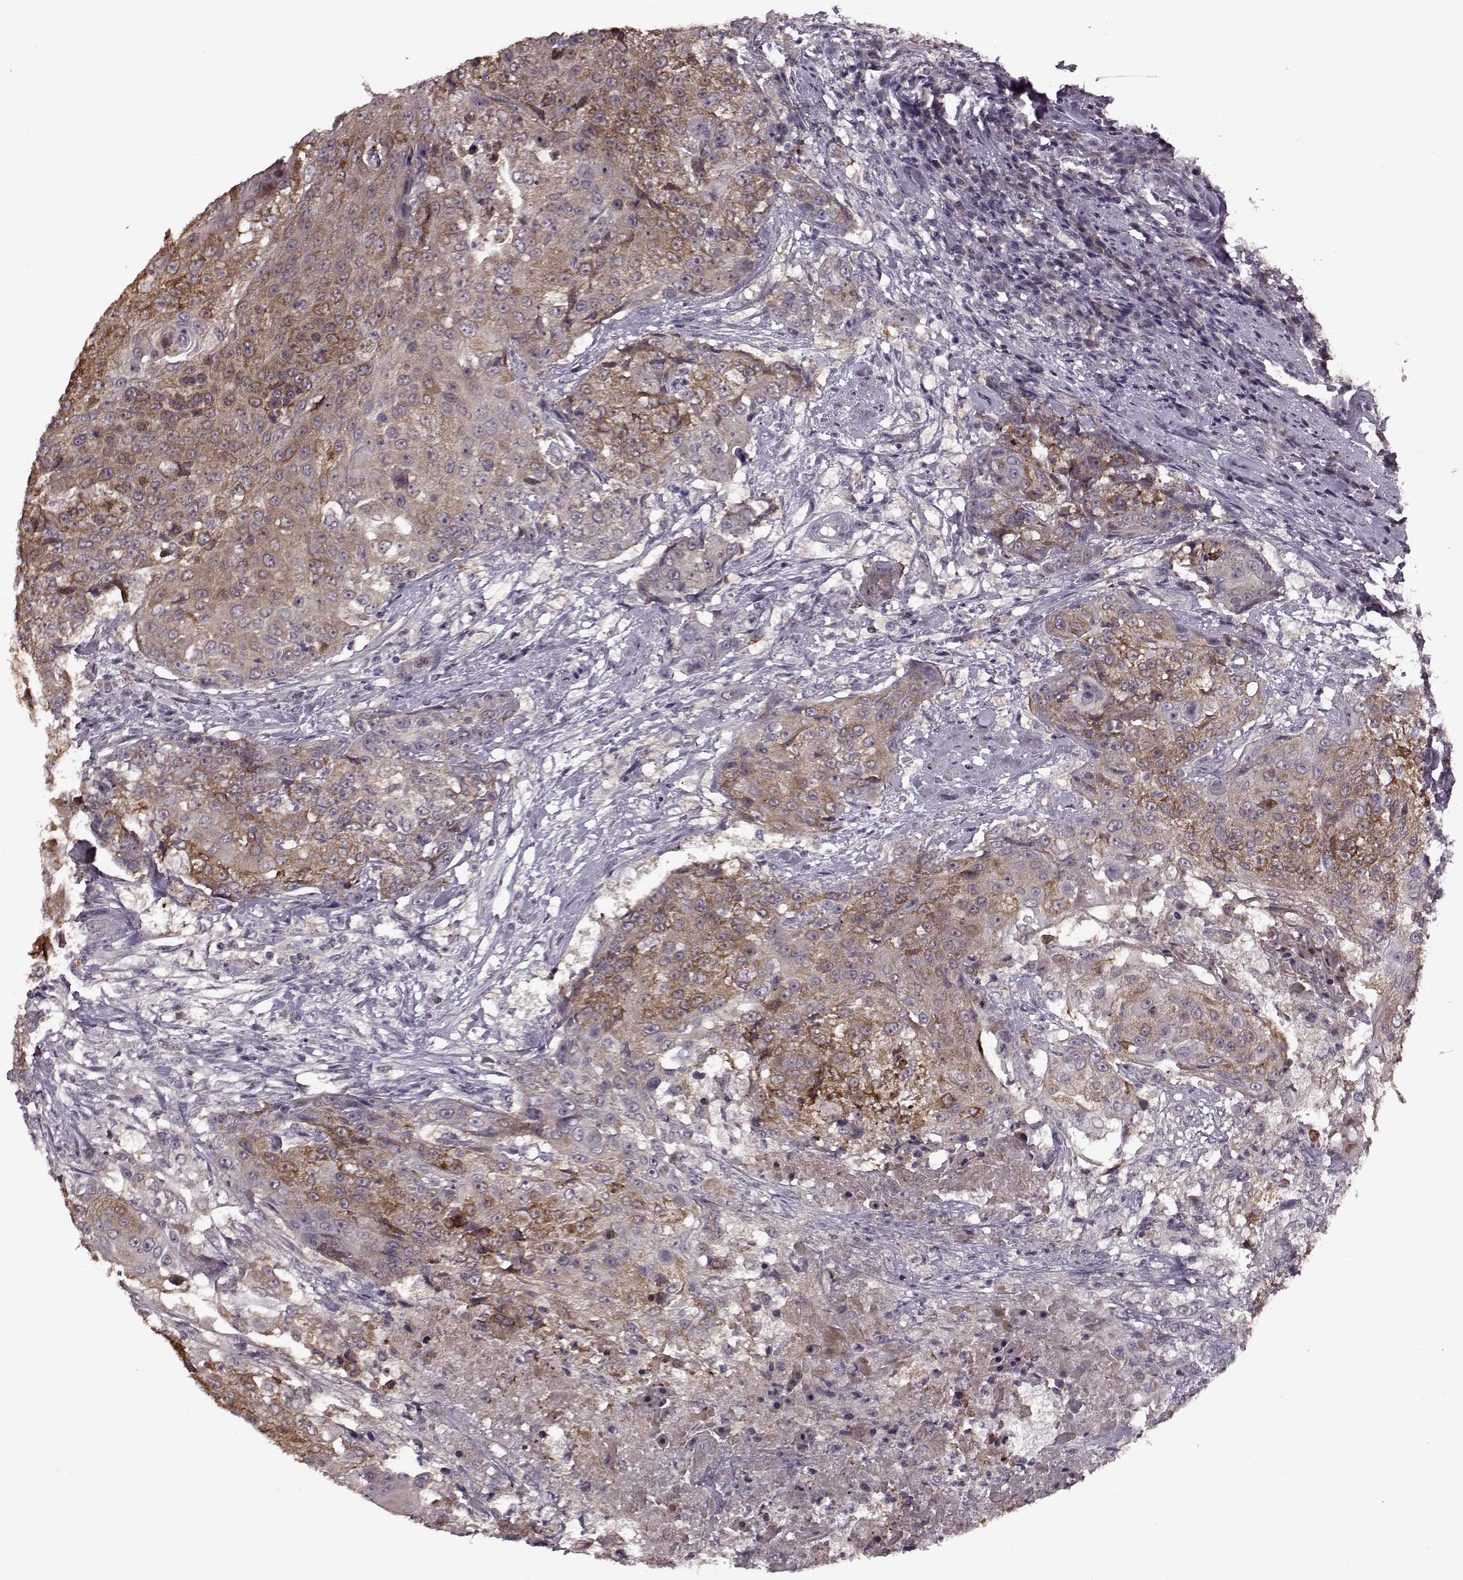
{"staining": {"intensity": "moderate", "quantity": ">75%", "location": "cytoplasmic/membranous,nuclear"}, "tissue": "urothelial cancer", "cell_type": "Tumor cells", "image_type": "cancer", "snomed": [{"axis": "morphology", "description": "Urothelial carcinoma, High grade"}, {"axis": "topography", "description": "Urinary bladder"}], "caption": "High-grade urothelial carcinoma stained with a protein marker demonstrates moderate staining in tumor cells.", "gene": "MAIP1", "patient": {"sex": "female", "age": 63}}